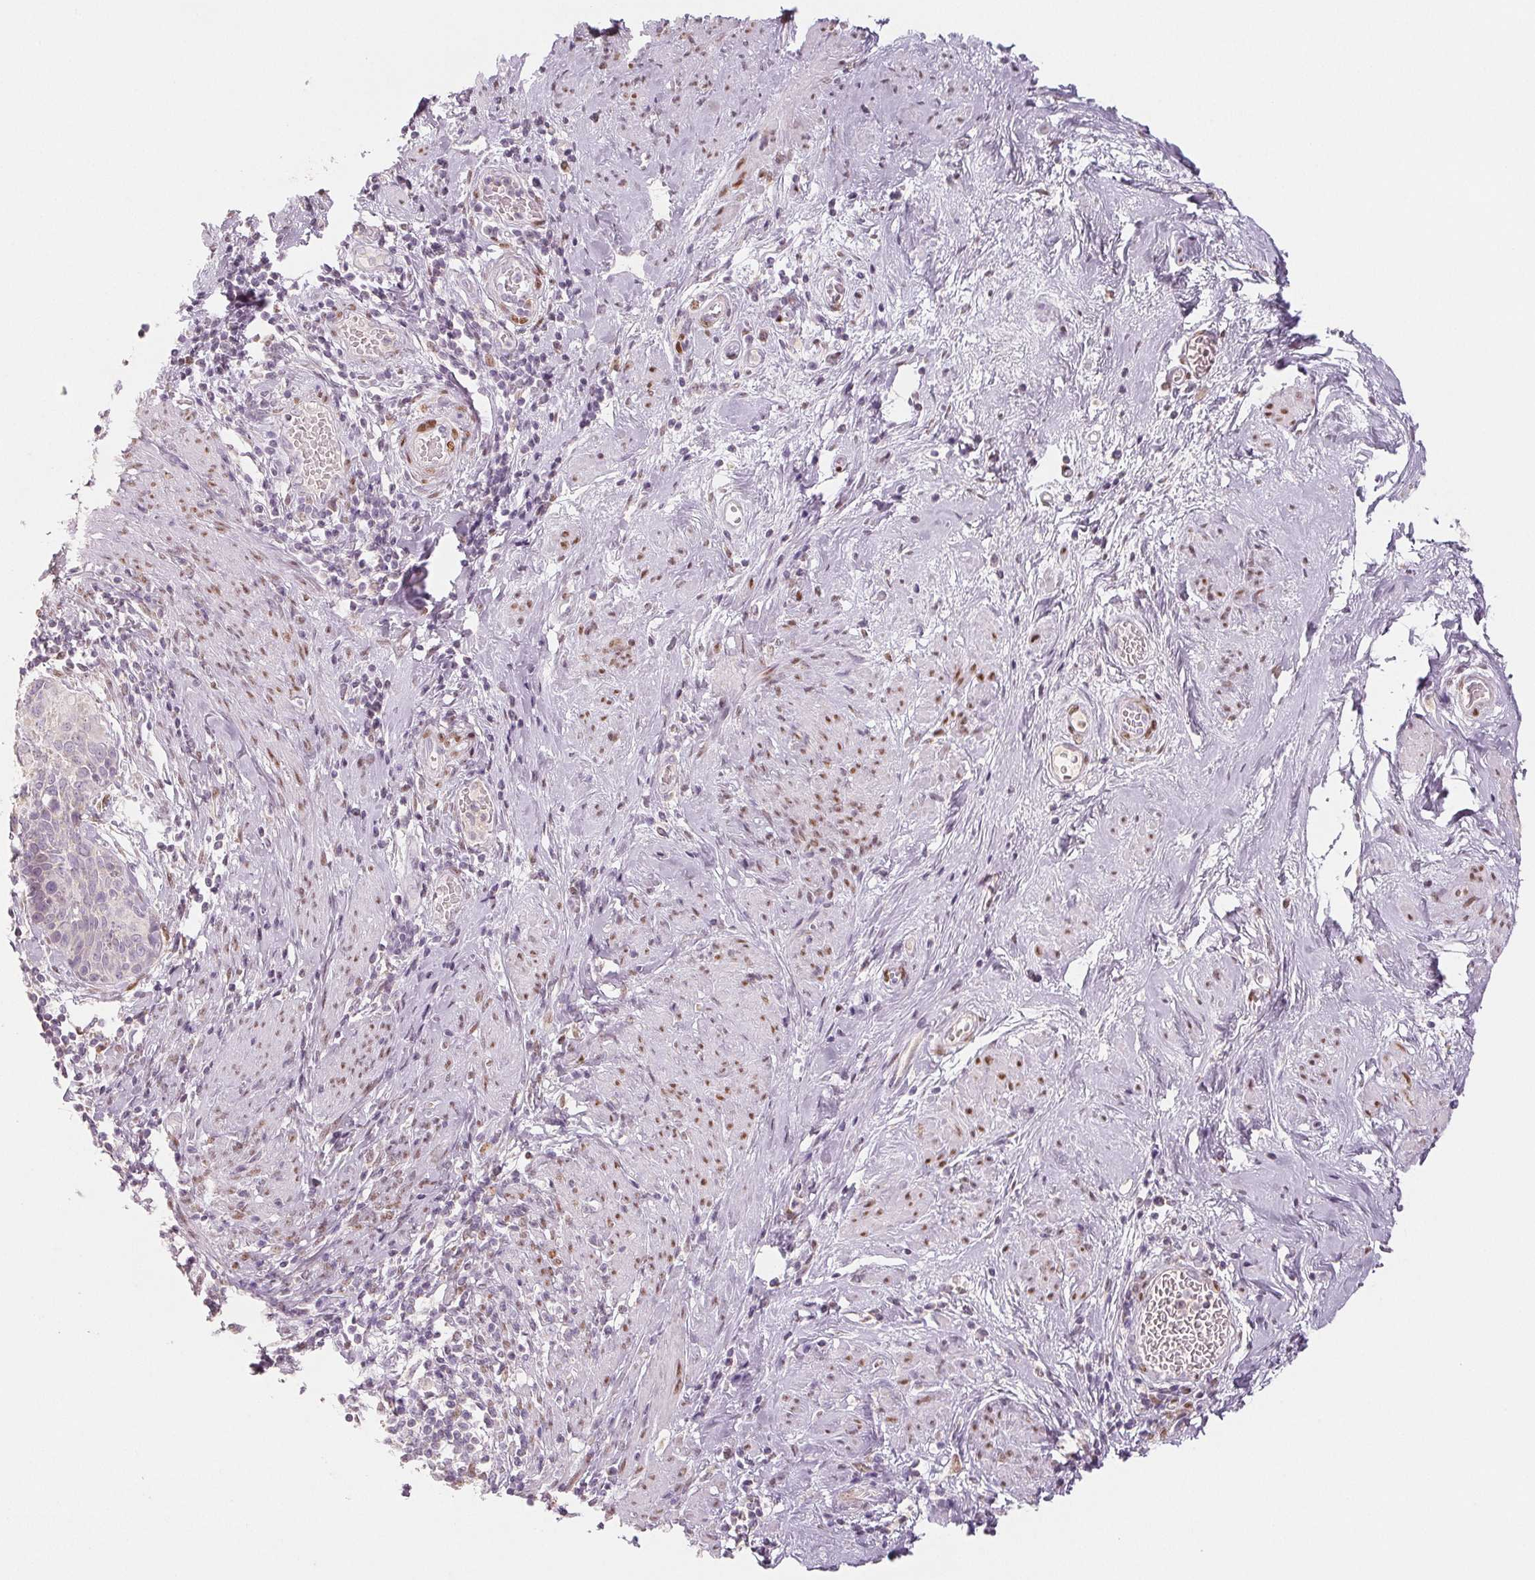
{"staining": {"intensity": "negative", "quantity": "none", "location": "none"}, "tissue": "cervical cancer", "cell_type": "Tumor cells", "image_type": "cancer", "snomed": [{"axis": "morphology", "description": "Squamous cell carcinoma, NOS"}, {"axis": "topography", "description": "Cervix"}], "caption": "IHC histopathology image of cervical cancer (squamous cell carcinoma) stained for a protein (brown), which displays no staining in tumor cells. The staining was performed using DAB (3,3'-diaminobenzidine) to visualize the protein expression in brown, while the nuclei were stained in blue with hematoxylin (Magnification: 20x).", "gene": "SMARCD3", "patient": {"sex": "female", "age": 69}}